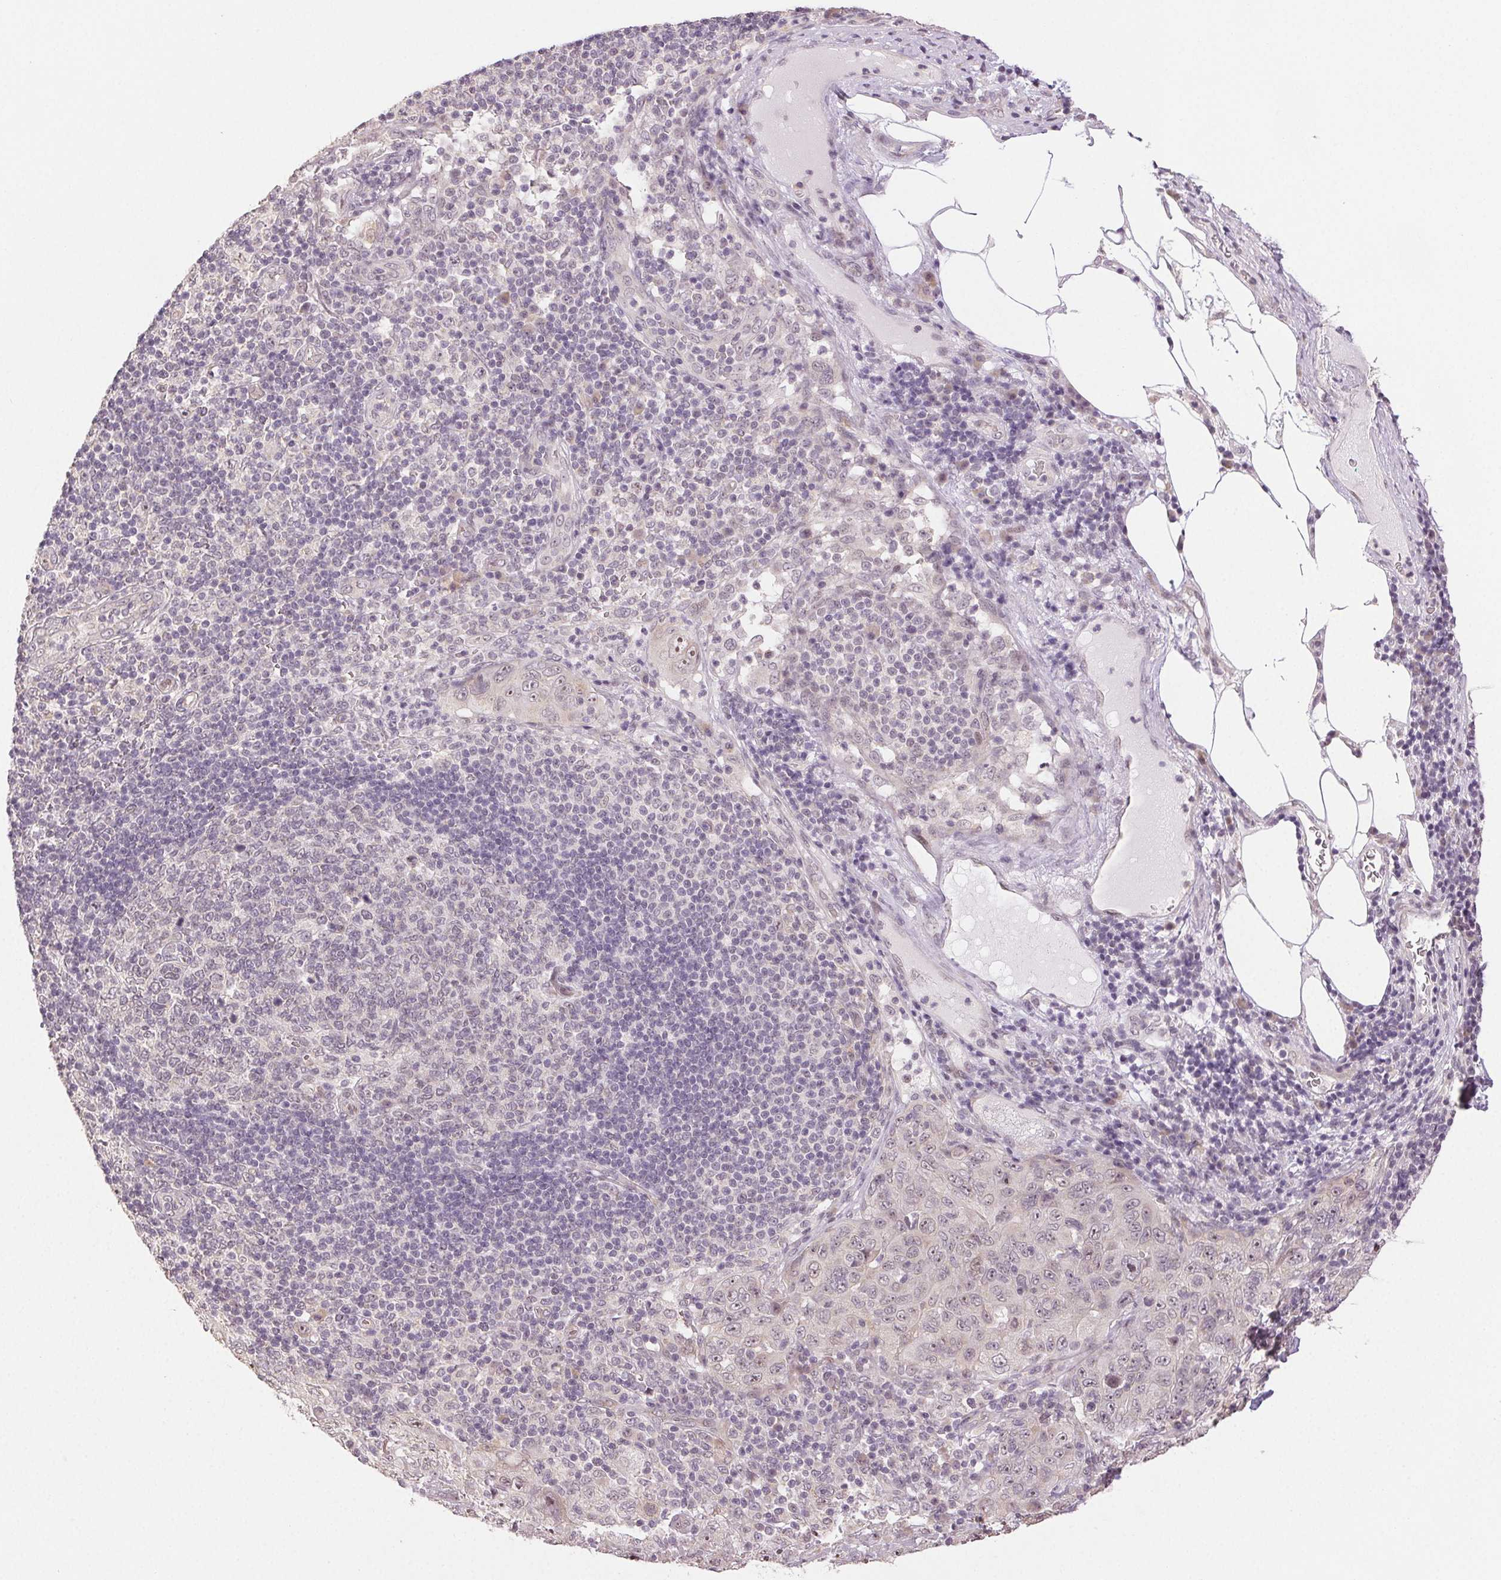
{"staining": {"intensity": "weak", "quantity": "<25%", "location": "nuclear"}, "tissue": "pancreatic cancer", "cell_type": "Tumor cells", "image_type": "cancer", "snomed": [{"axis": "morphology", "description": "Adenocarcinoma, NOS"}, {"axis": "topography", "description": "Pancreas"}], "caption": "Immunohistochemistry micrograph of human adenocarcinoma (pancreatic) stained for a protein (brown), which exhibits no staining in tumor cells.", "gene": "PLCB1", "patient": {"sex": "male", "age": 68}}